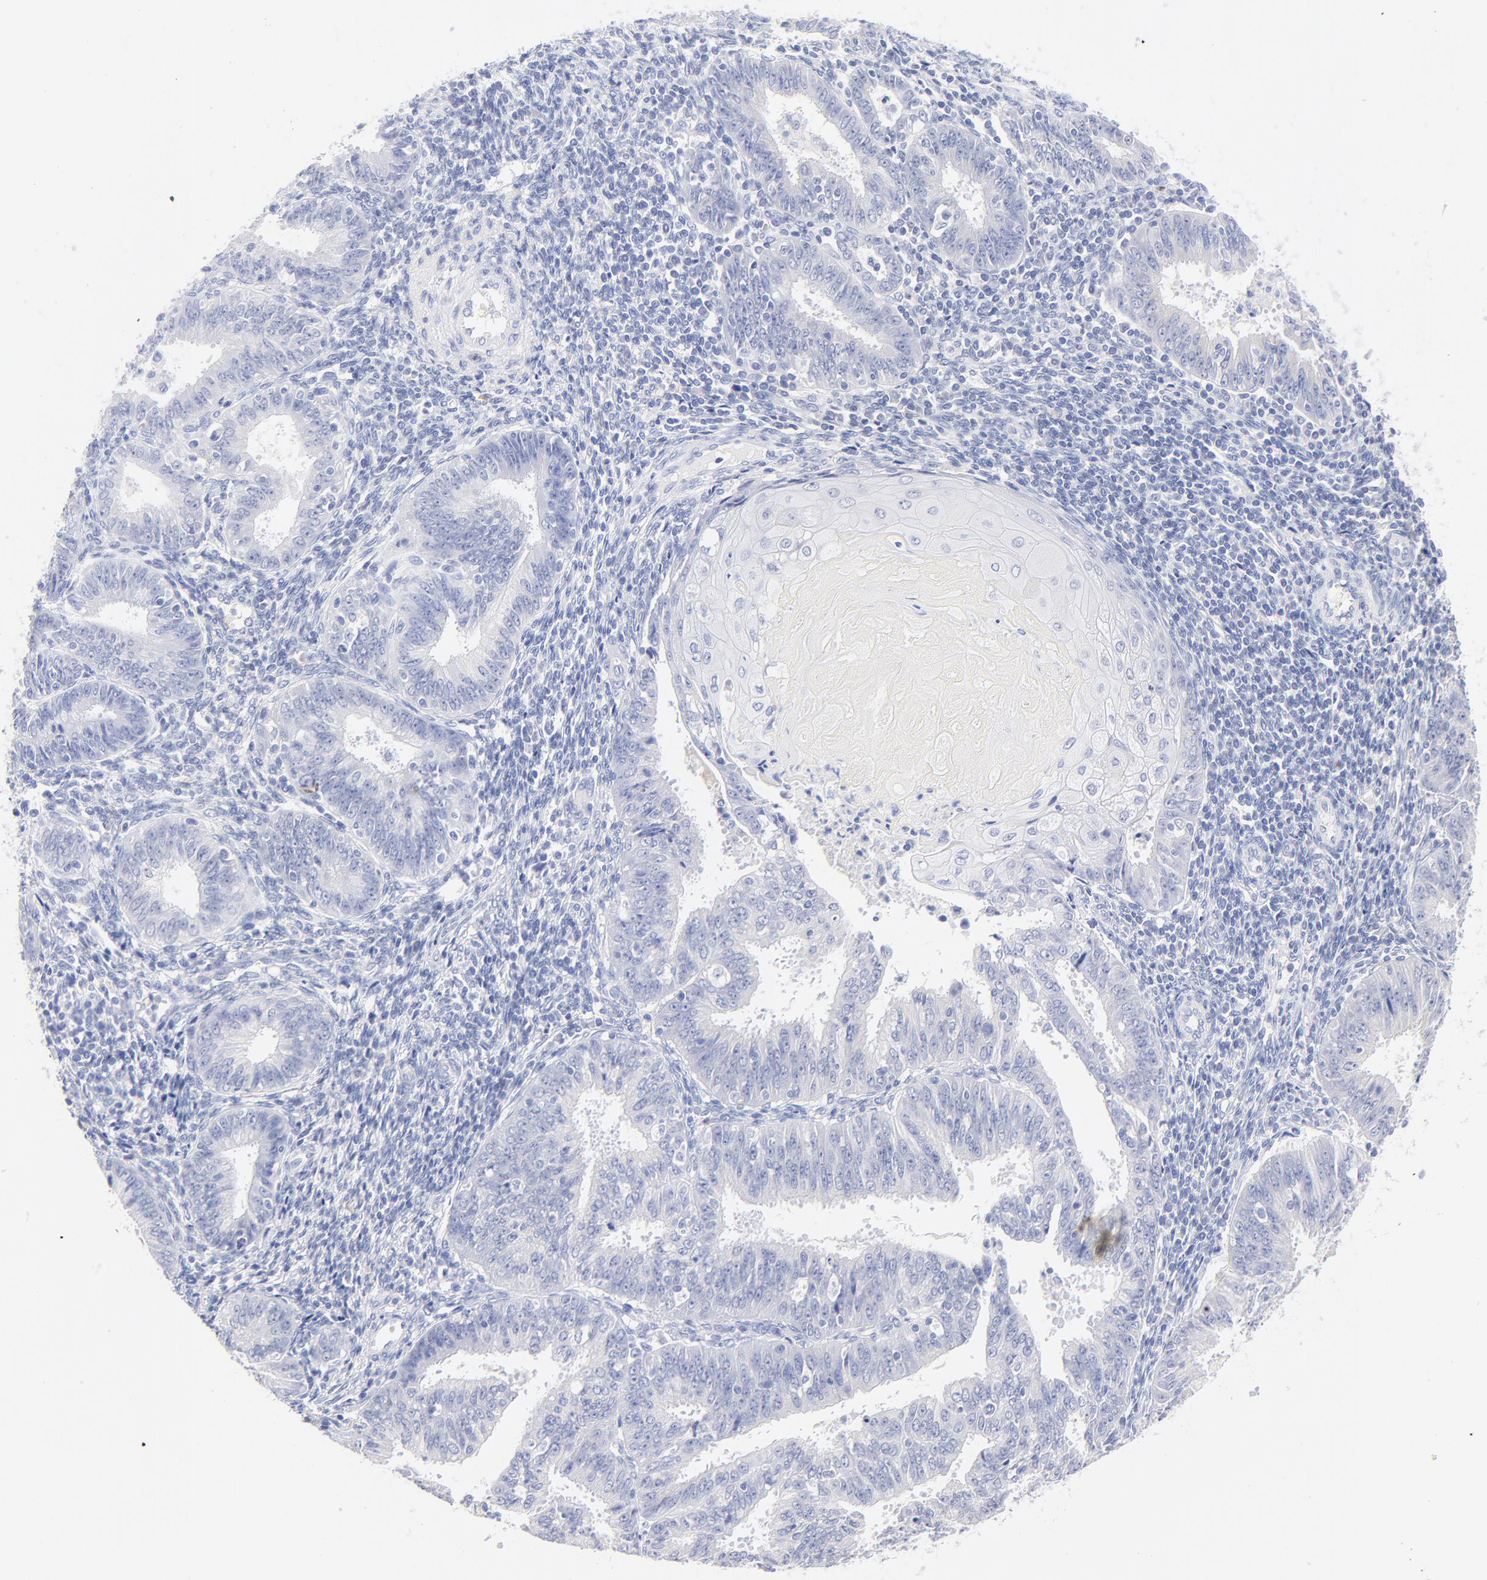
{"staining": {"intensity": "negative", "quantity": "none", "location": "none"}, "tissue": "endometrial cancer", "cell_type": "Tumor cells", "image_type": "cancer", "snomed": [{"axis": "morphology", "description": "Adenocarcinoma, NOS"}, {"axis": "topography", "description": "Endometrium"}], "caption": "Immunohistochemistry (IHC) histopathology image of human adenocarcinoma (endometrial) stained for a protein (brown), which reveals no staining in tumor cells.", "gene": "SULT4A1", "patient": {"sex": "female", "age": 42}}